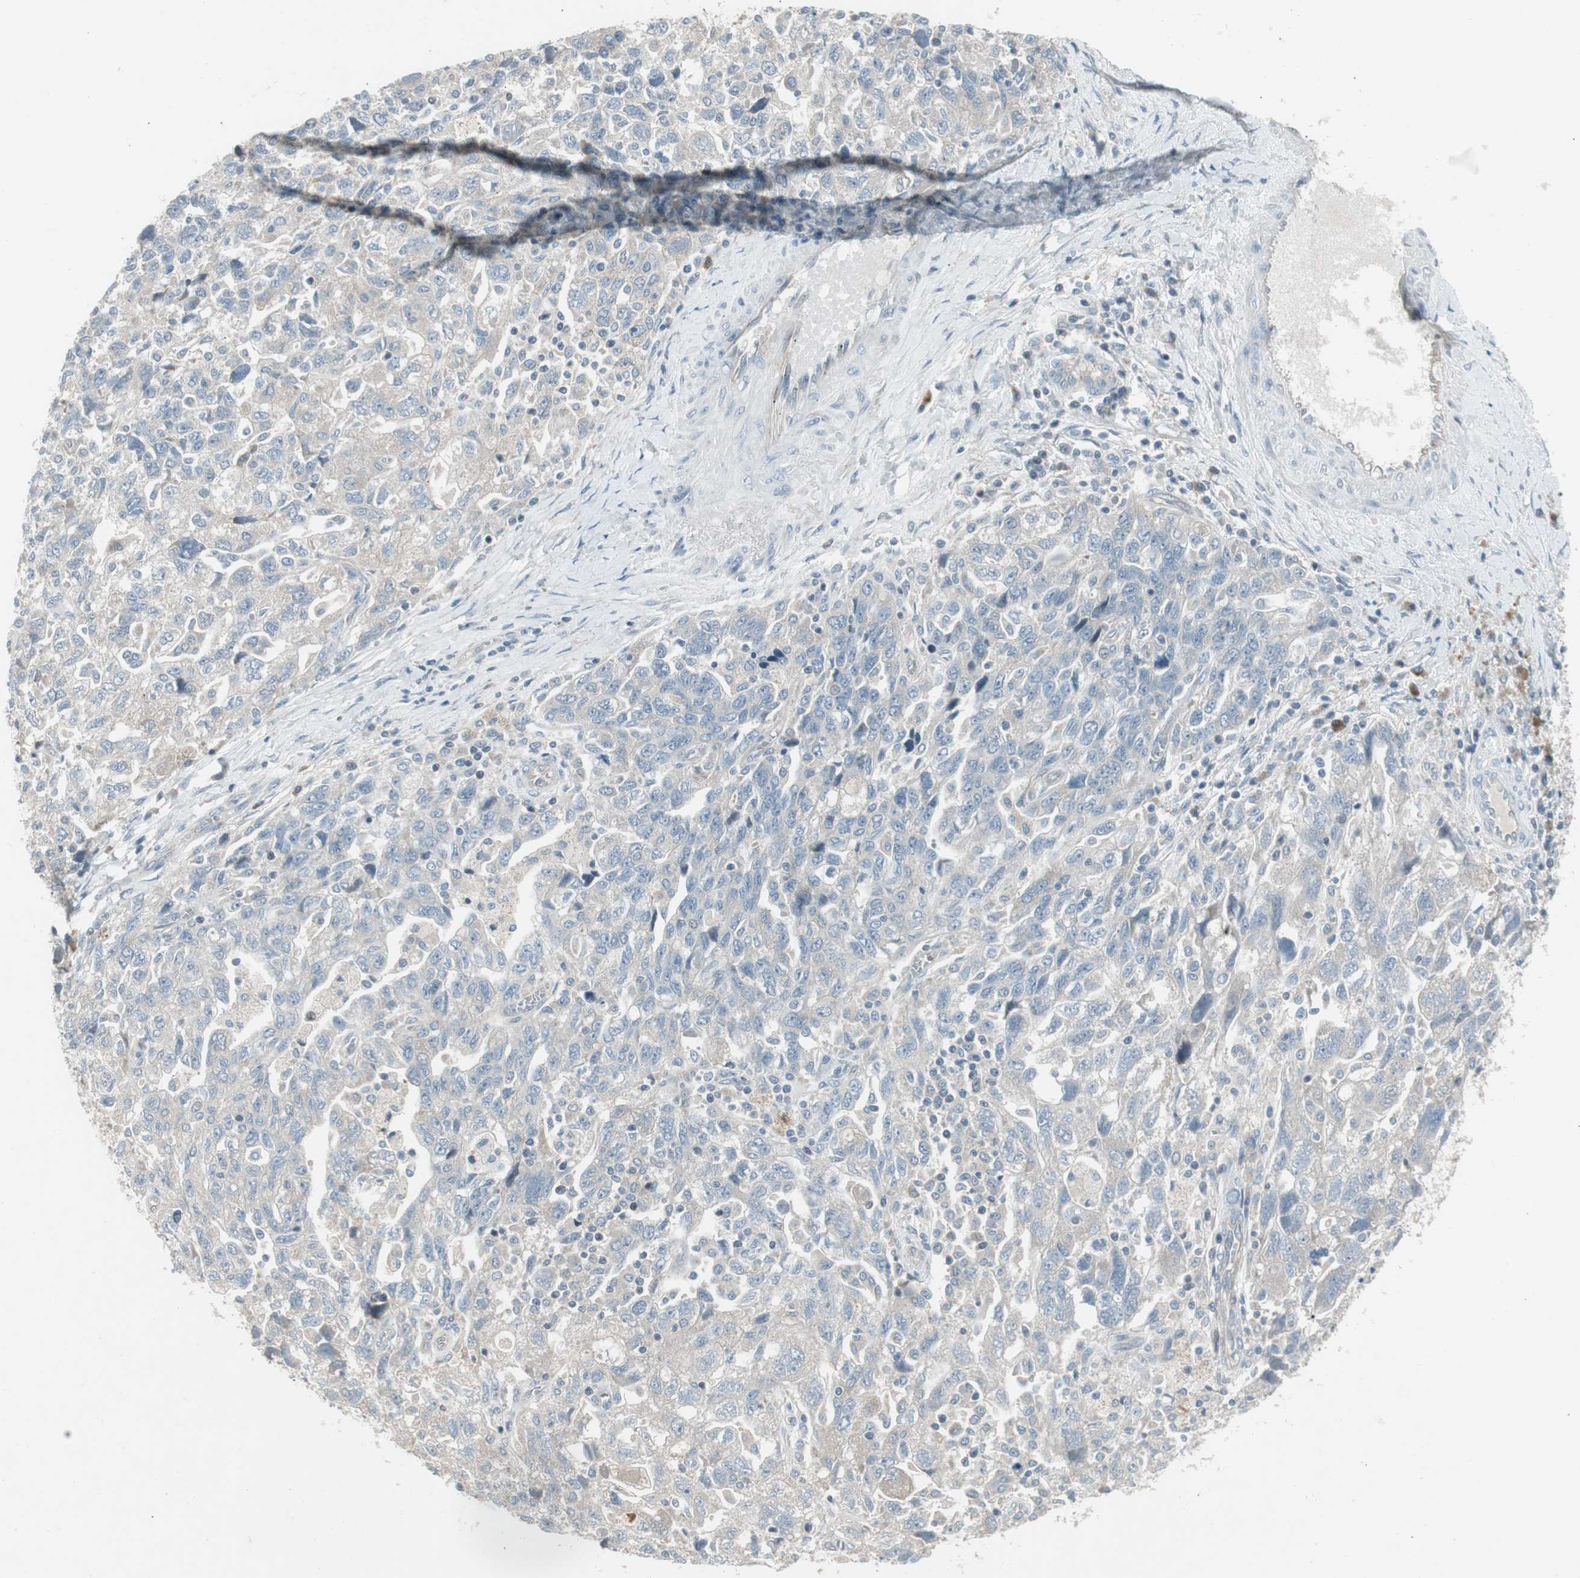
{"staining": {"intensity": "negative", "quantity": "none", "location": "none"}, "tissue": "ovarian cancer", "cell_type": "Tumor cells", "image_type": "cancer", "snomed": [{"axis": "morphology", "description": "Carcinoma, NOS"}, {"axis": "morphology", "description": "Cystadenocarcinoma, serous, NOS"}, {"axis": "topography", "description": "Ovary"}], "caption": "DAB (3,3'-diaminobenzidine) immunohistochemical staining of human ovarian carcinoma displays no significant expression in tumor cells.", "gene": "PANK2", "patient": {"sex": "female", "age": 69}}